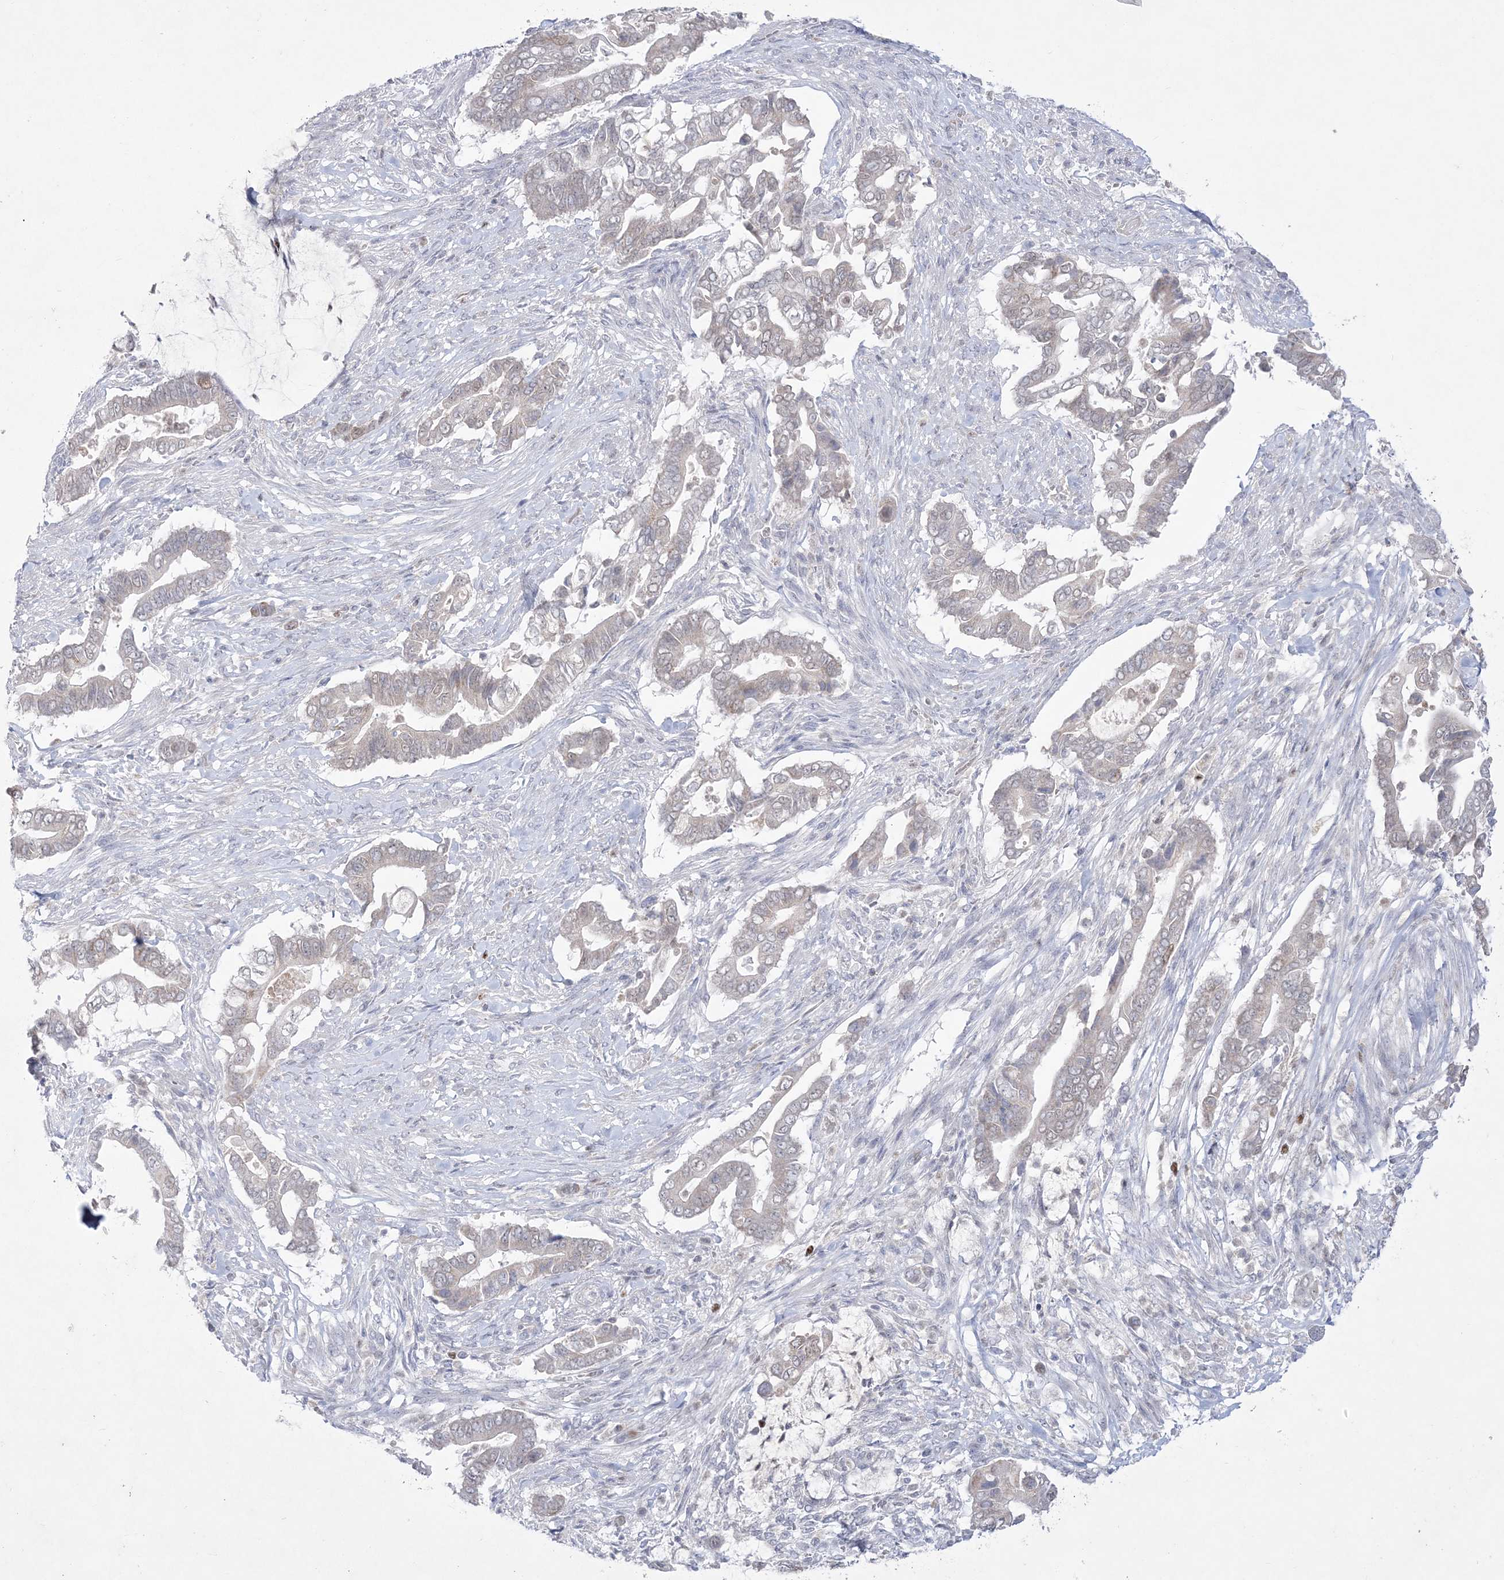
{"staining": {"intensity": "negative", "quantity": "none", "location": "none"}, "tissue": "pancreatic cancer", "cell_type": "Tumor cells", "image_type": "cancer", "snomed": [{"axis": "morphology", "description": "Adenocarcinoma, NOS"}, {"axis": "topography", "description": "Pancreas"}], "caption": "A photomicrograph of adenocarcinoma (pancreatic) stained for a protein shows no brown staining in tumor cells.", "gene": "WDR27", "patient": {"sex": "male", "age": 68}}